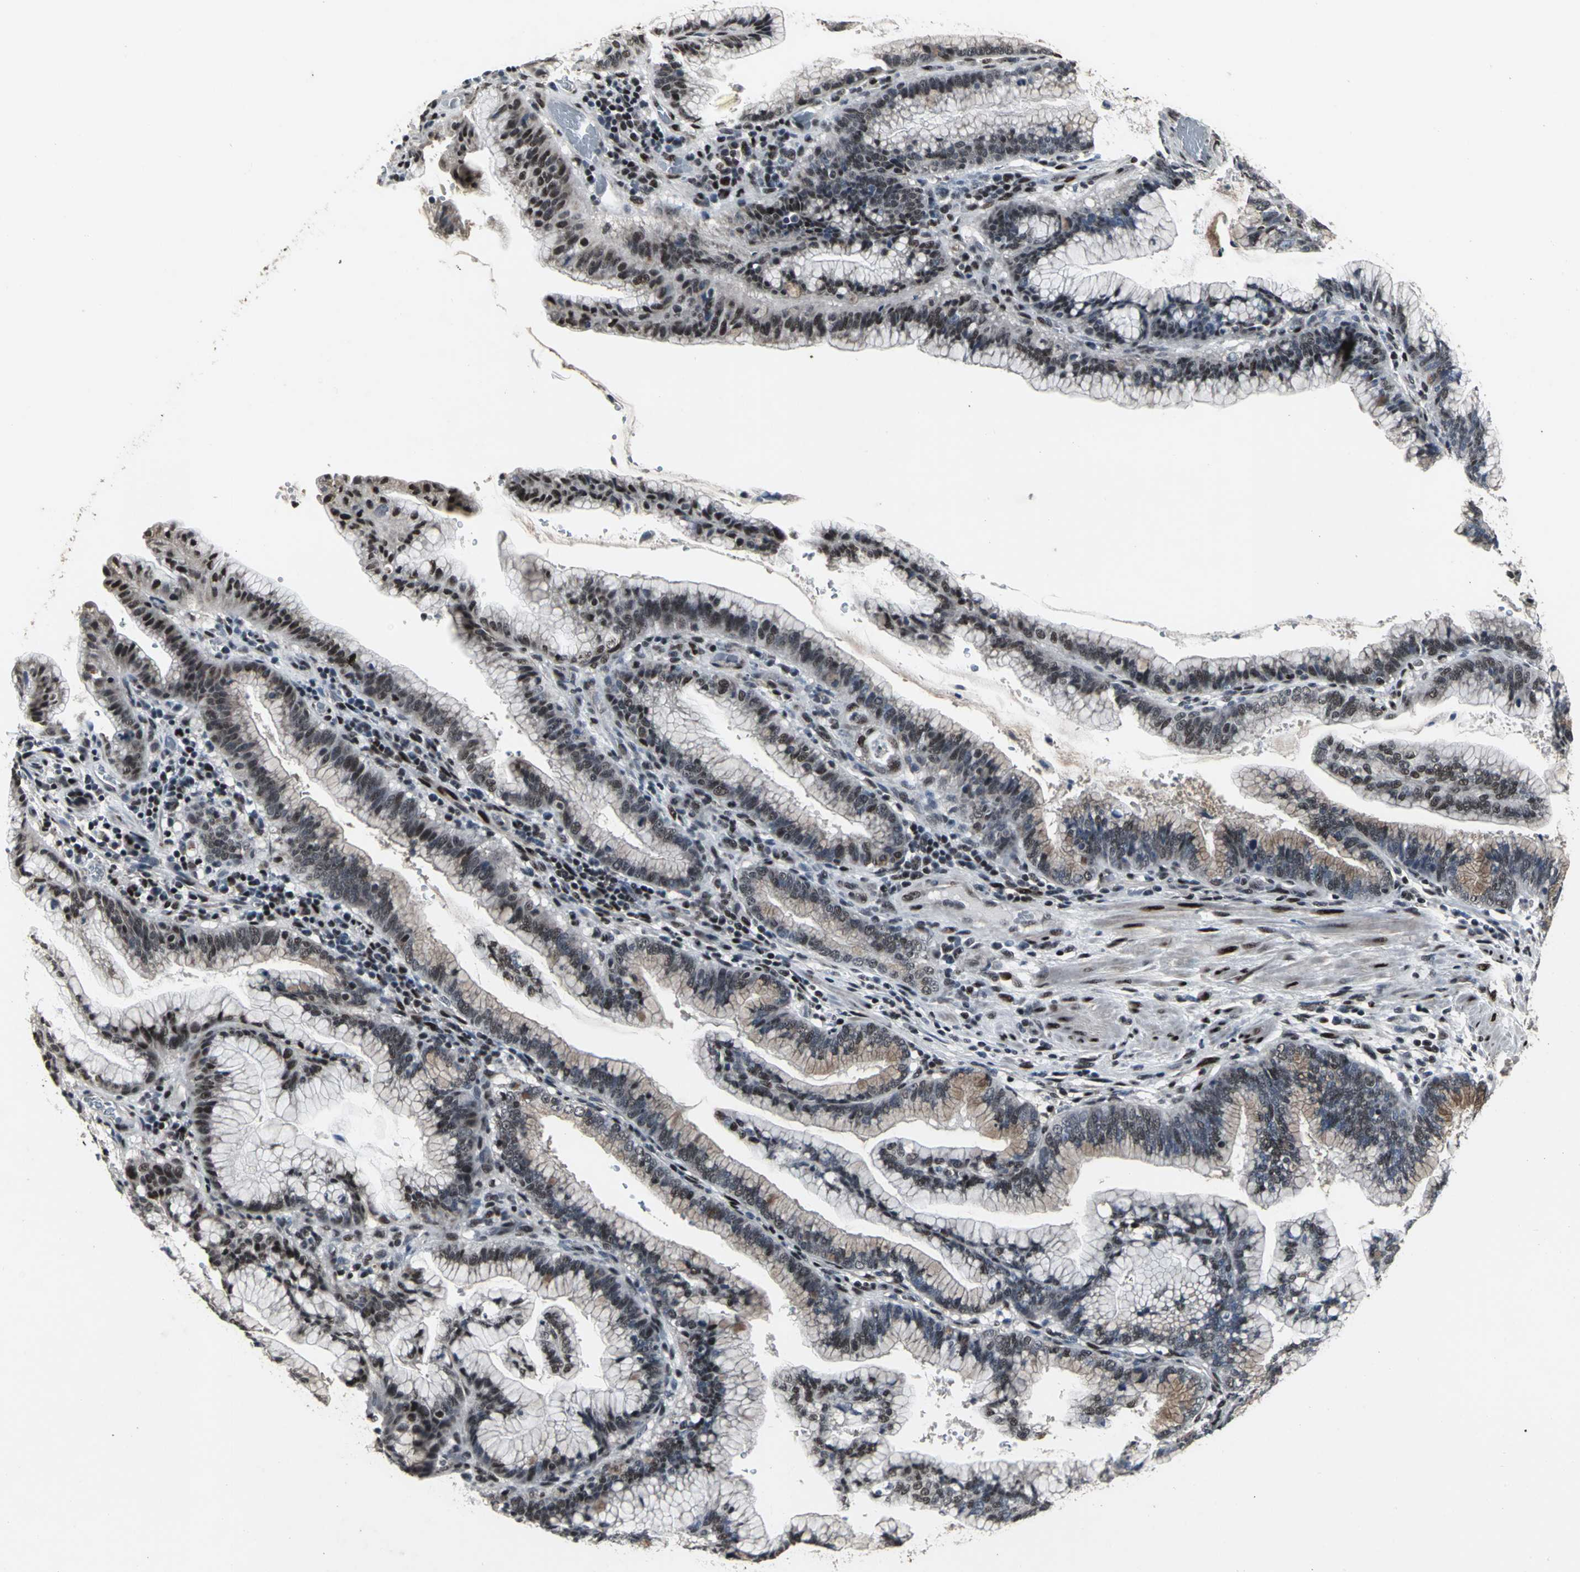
{"staining": {"intensity": "moderate", "quantity": ">75%", "location": "nuclear"}, "tissue": "pancreatic cancer", "cell_type": "Tumor cells", "image_type": "cancer", "snomed": [{"axis": "morphology", "description": "Adenocarcinoma, NOS"}, {"axis": "topography", "description": "Pancreas"}], "caption": "DAB (3,3'-diaminobenzidine) immunohistochemical staining of human pancreatic cancer shows moderate nuclear protein positivity in about >75% of tumor cells. The staining is performed using DAB brown chromogen to label protein expression. The nuclei are counter-stained blue using hematoxylin.", "gene": "SRF", "patient": {"sex": "female", "age": 64}}